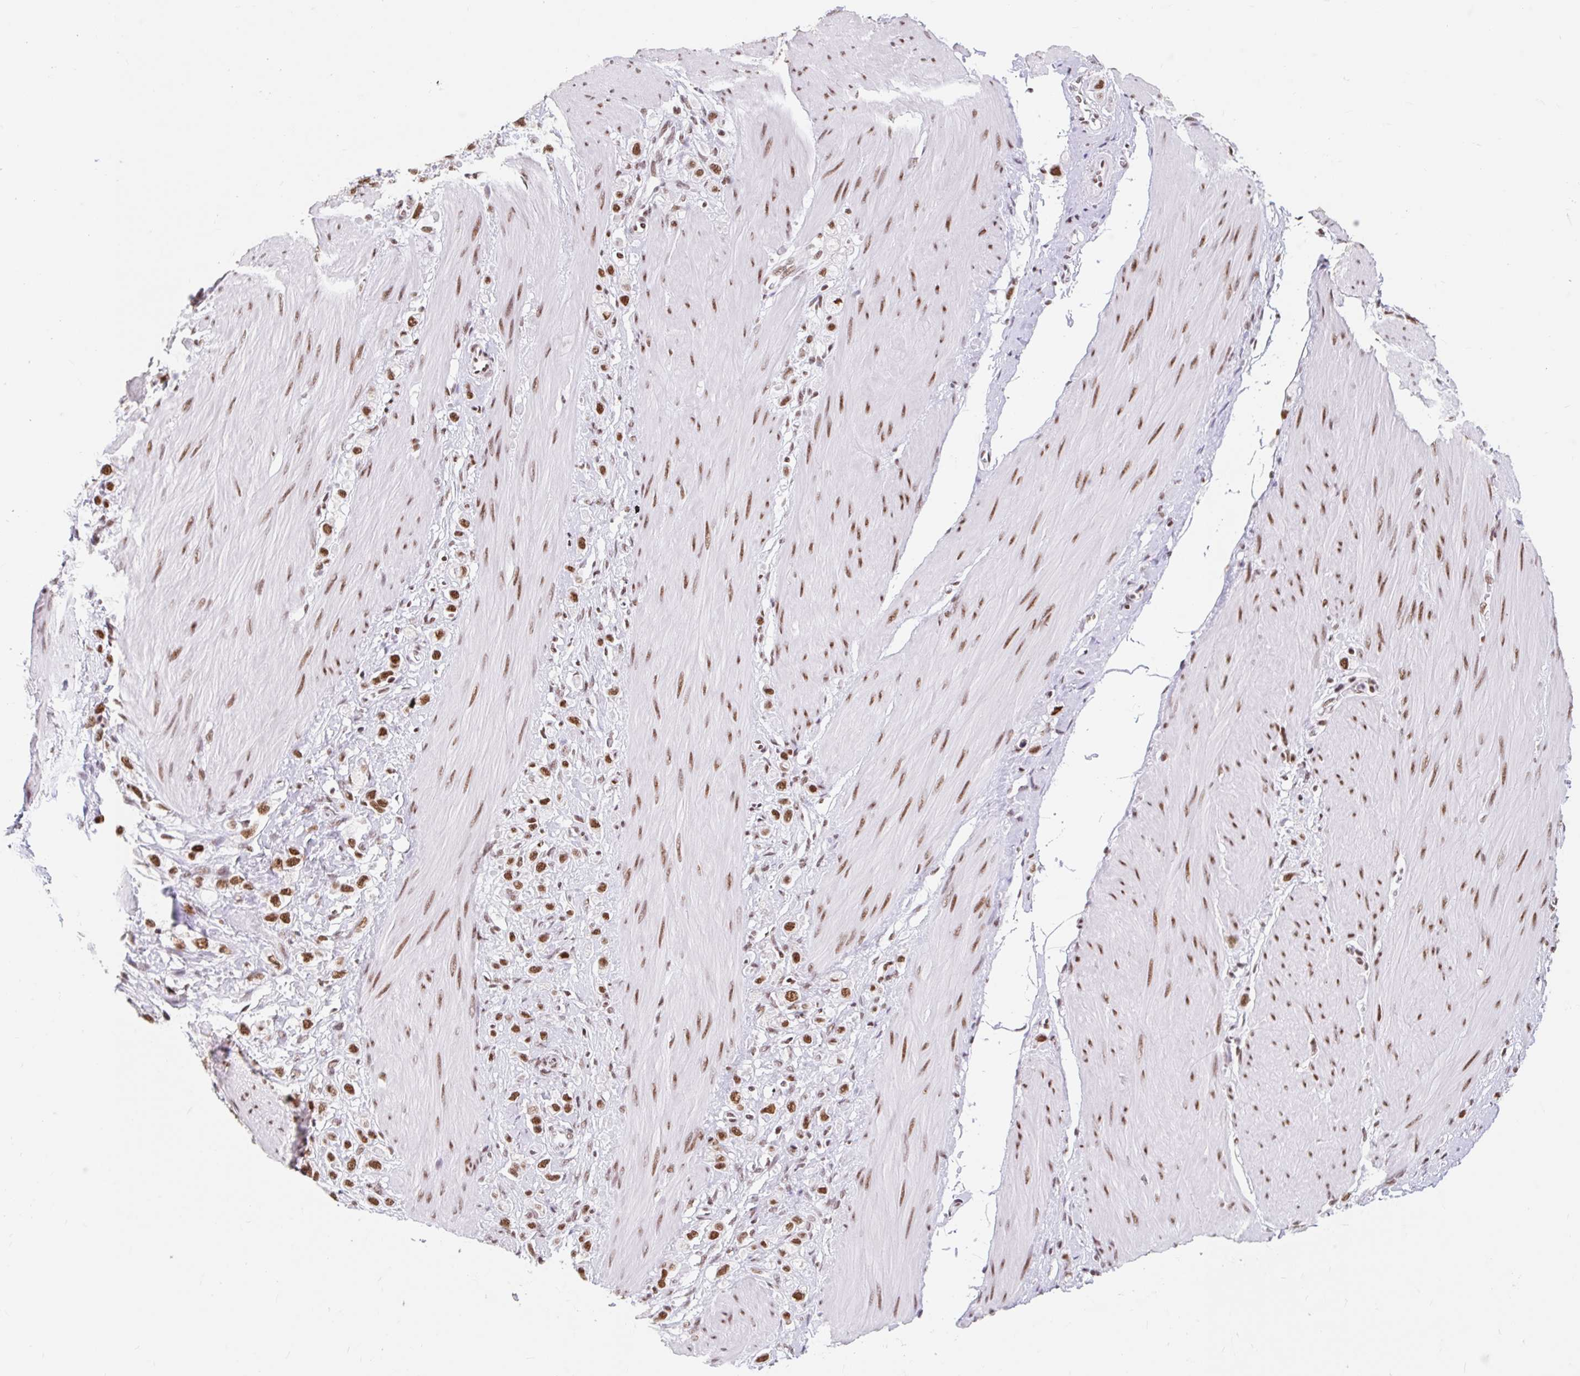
{"staining": {"intensity": "strong", "quantity": ">75%", "location": "nuclear"}, "tissue": "stomach cancer", "cell_type": "Tumor cells", "image_type": "cancer", "snomed": [{"axis": "morphology", "description": "Adenocarcinoma, NOS"}, {"axis": "topography", "description": "Stomach"}], "caption": "Tumor cells exhibit high levels of strong nuclear positivity in approximately >75% of cells in human stomach cancer (adenocarcinoma). The staining was performed using DAB (3,3'-diaminobenzidine) to visualize the protein expression in brown, while the nuclei were stained in blue with hematoxylin (Magnification: 20x).", "gene": "SRSF10", "patient": {"sex": "female", "age": 65}}